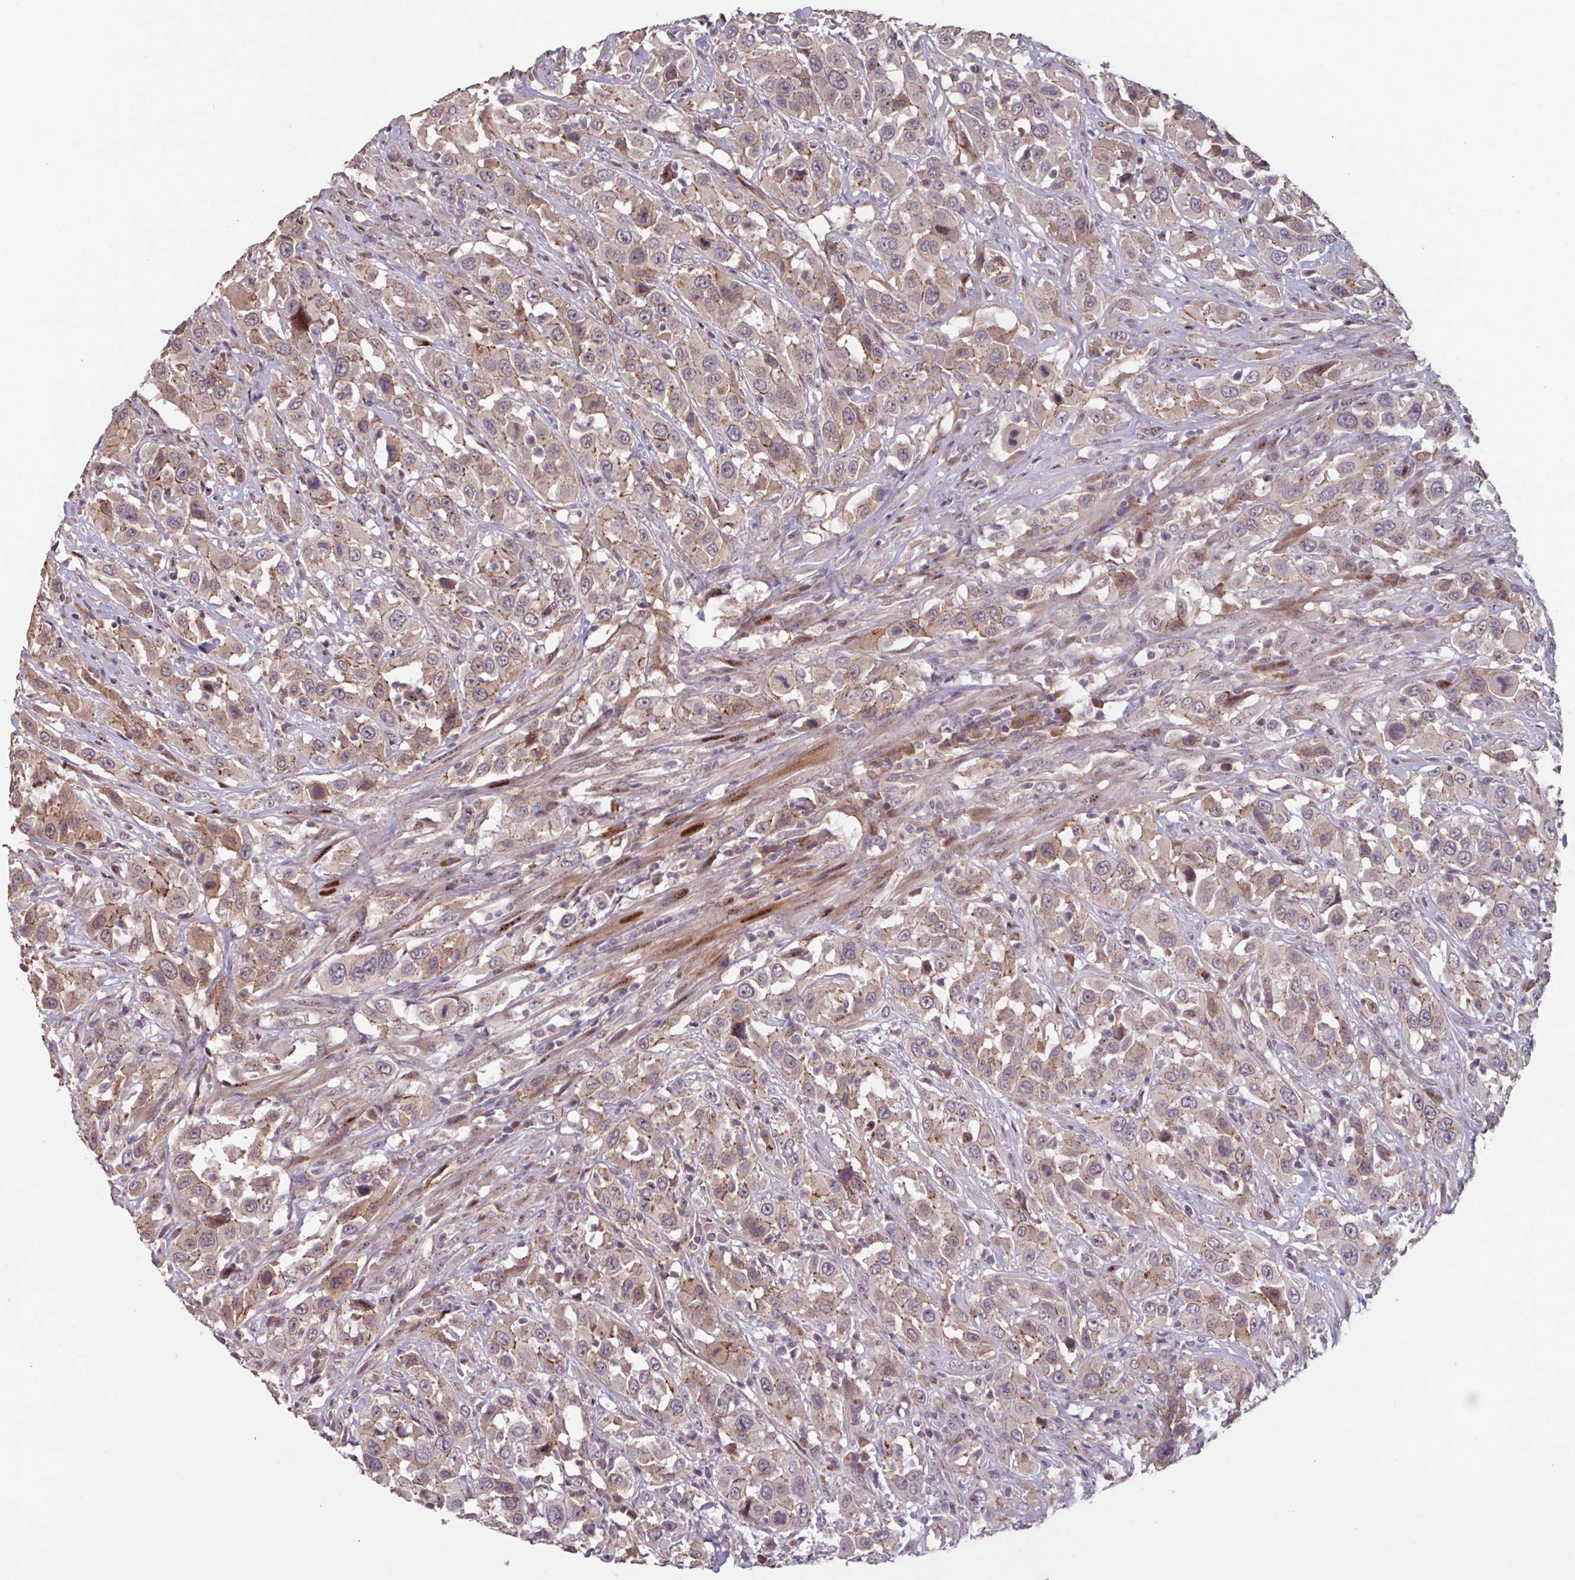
{"staining": {"intensity": "weak", "quantity": ">75%", "location": "cytoplasmic/membranous"}, "tissue": "urothelial cancer", "cell_type": "Tumor cells", "image_type": "cancer", "snomed": [{"axis": "morphology", "description": "Urothelial carcinoma, High grade"}, {"axis": "topography", "description": "Urinary bladder"}], "caption": "This is a photomicrograph of immunohistochemistry (IHC) staining of urothelial carcinoma (high-grade), which shows weak expression in the cytoplasmic/membranous of tumor cells.", "gene": "TMEM88", "patient": {"sex": "male", "age": 61}}